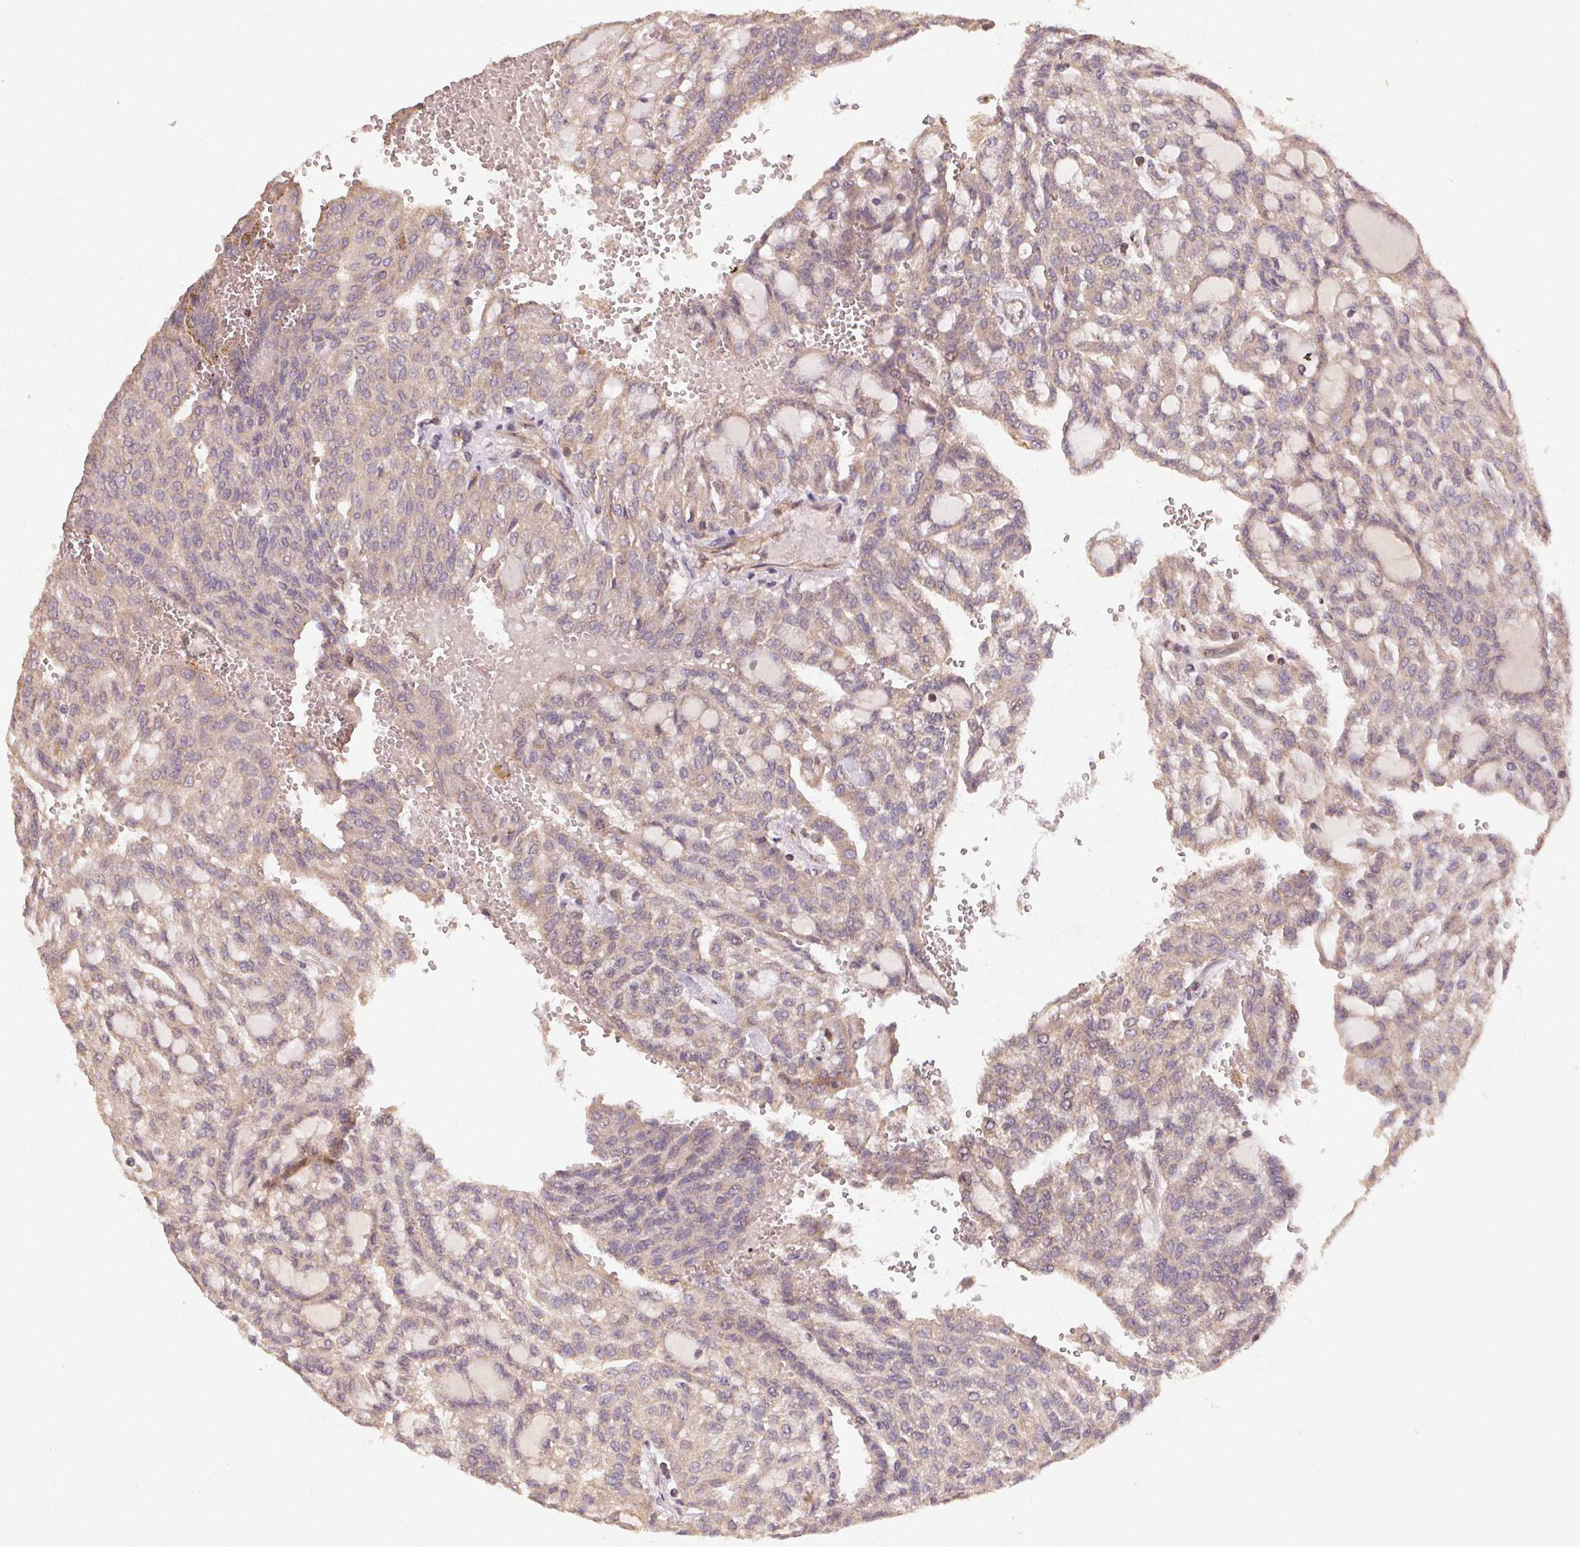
{"staining": {"intensity": "weak", "quantity": ">75%", "location": "cytoplasmic/membranous"}, "tissue": "renal cancer", "cell_type": "Tumor cells", "image_type": "cancer", "snomed": [{"axis": "morphology", "description": "Adenocarcinoma, NOS"}, {"axis": "topography", "description": "Kidney"}], "caption": "Tumor cells demonstrate low levels of weak cytoplasmic/membranous expression in approximately >75% of cells in renal cancer (adenocarcinoma). Nuclei are stained in blue.", "gene": "RALA", "patient": {"sex": "male", "age": 63}}